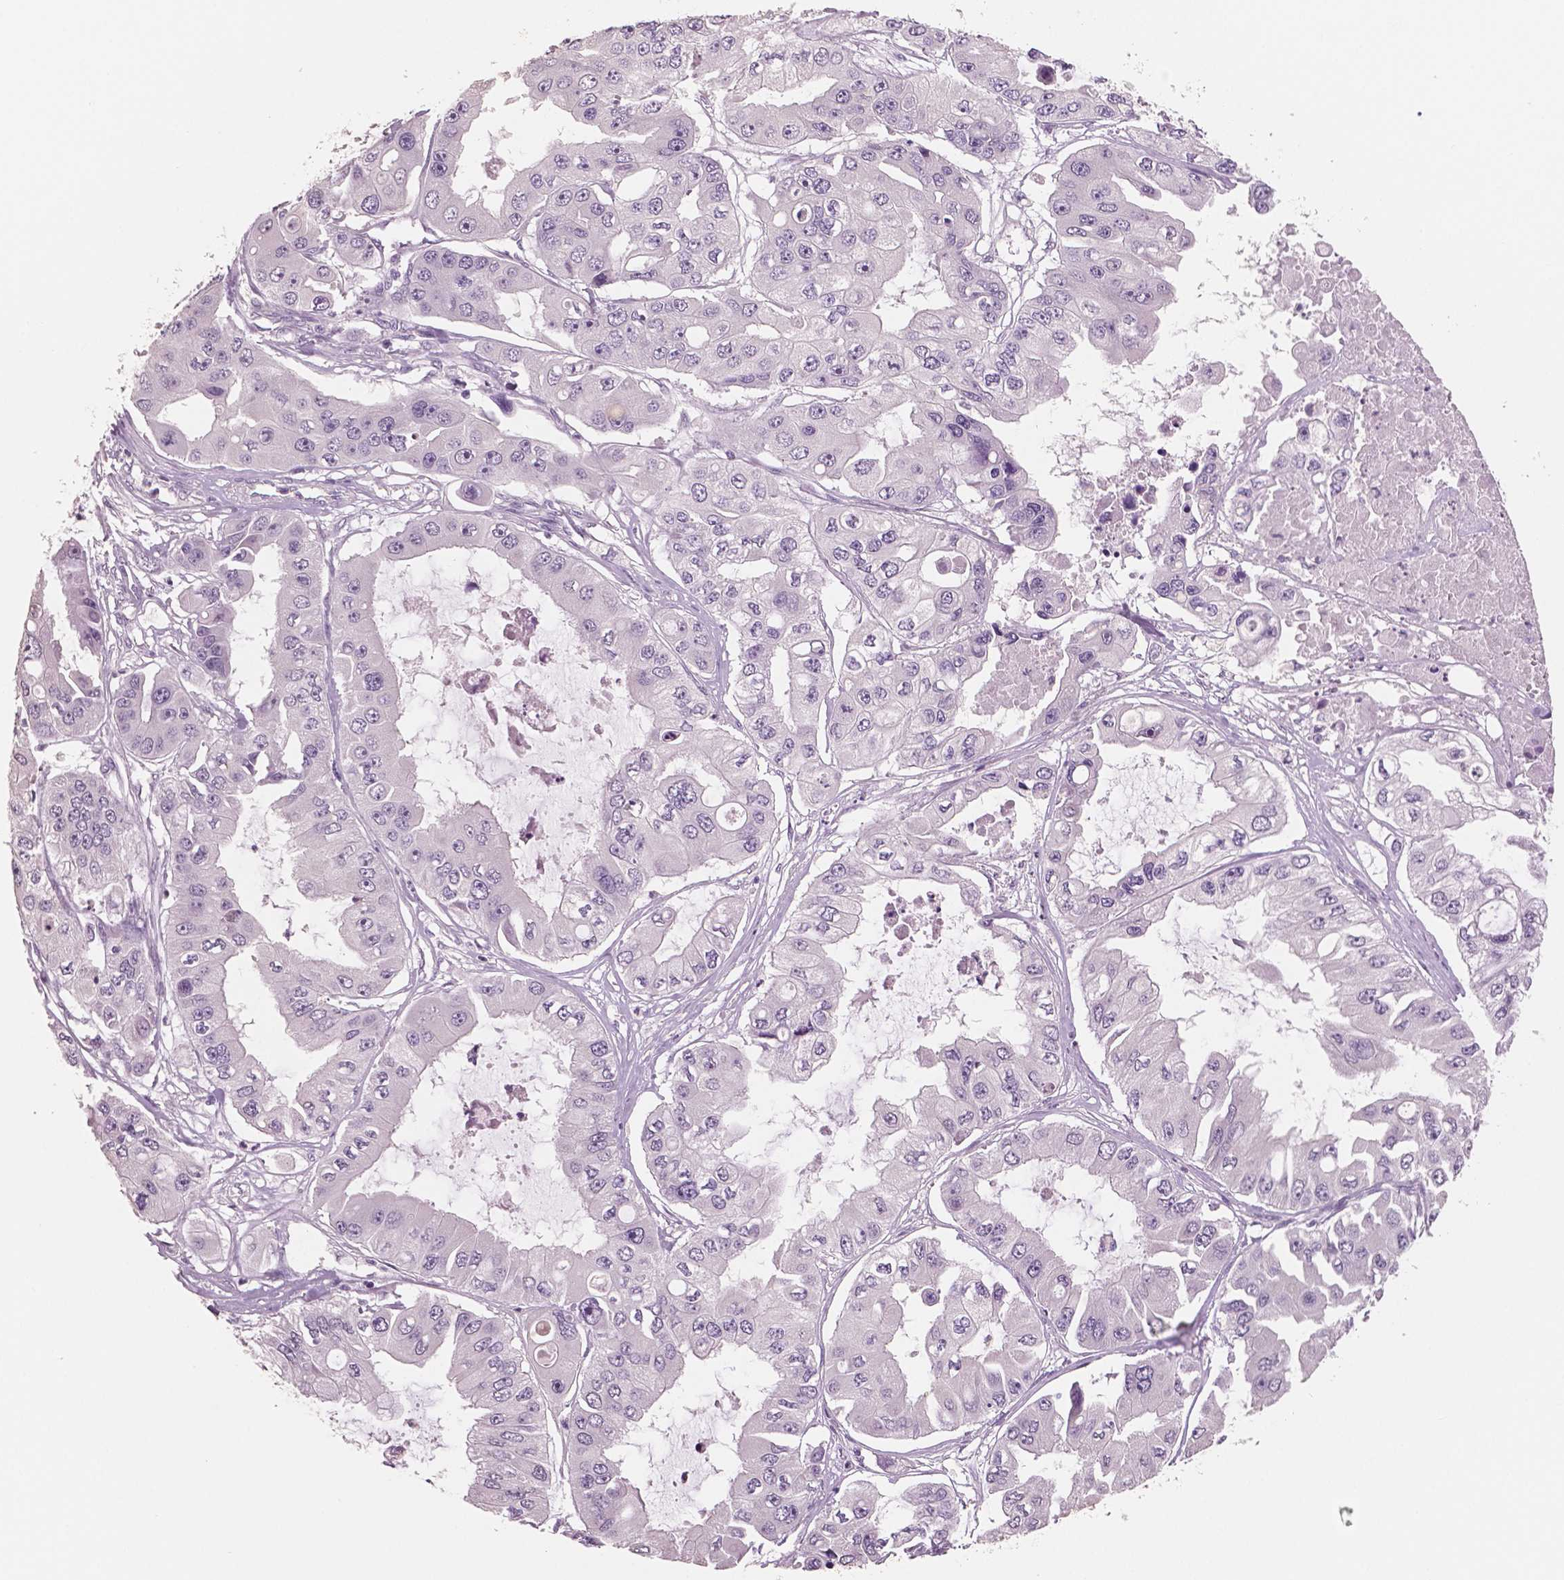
{"staining": {"intensity": "negative", "quantity": "none", "location": "none"}, "tissue": "ovarian cancer", "cell_type": "Tumor cells", "image_type": "cancer", "snomed": [{"axis": "morphology", "description": "Cystadenocarcinoma, serous, NOS"}, {"axis": "topography", "description": "Ovary"}], "caption": "Immunohistochemistry histopathology image of human ovarian cancer (serous cystadenocarcinoma) stained for a protein (brown), which demonstrates no expression in tumor cells. (DAB immunohistochemistry, high magnification).", "gene": "NECAB2", "patient": {"sex": "female", "age": 56}}